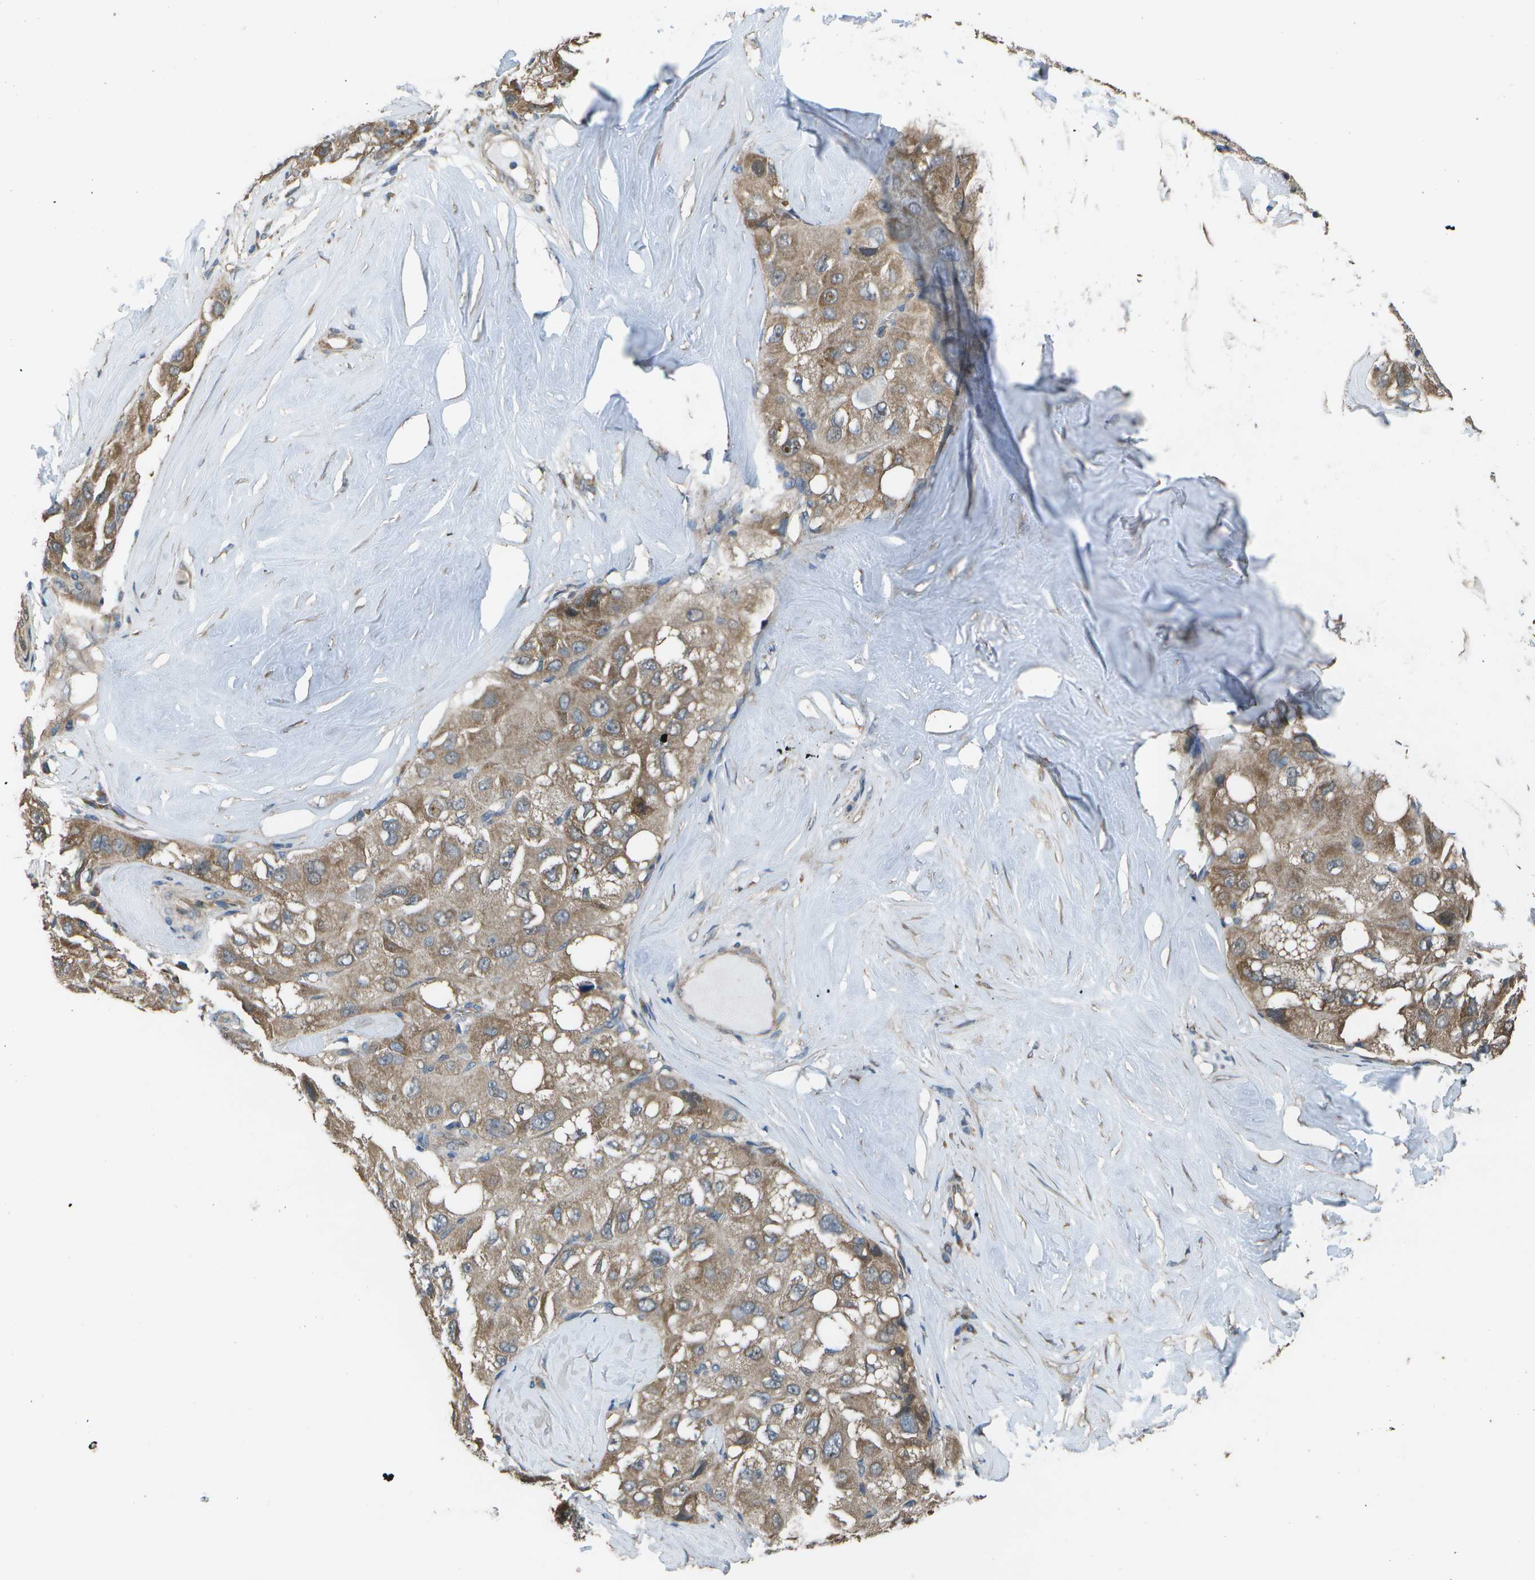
{"staining": {"intensity": "moderate", "quantity": "25%-75%", "location": "cytoplasmic/membranous"}, "tissue": "liver cancer", "cell_type": "Tumor cells", "image_type": "cancer", "snomed": [{"axis": "morphology", "description": "Carcinoma, Hepatocellular, NOS"}, {"axis": "topography", "description": "Liver"}], "caption": "Brown immunohistochemical staining in human hepatocellular carcinoma (liver) demonstrates moderate cytoplasmic/membranous positivity in approximately 25%-75% of tumor cells.", "gene": "CLNS1A", "patient": {"sex": "male", "age": 80}}